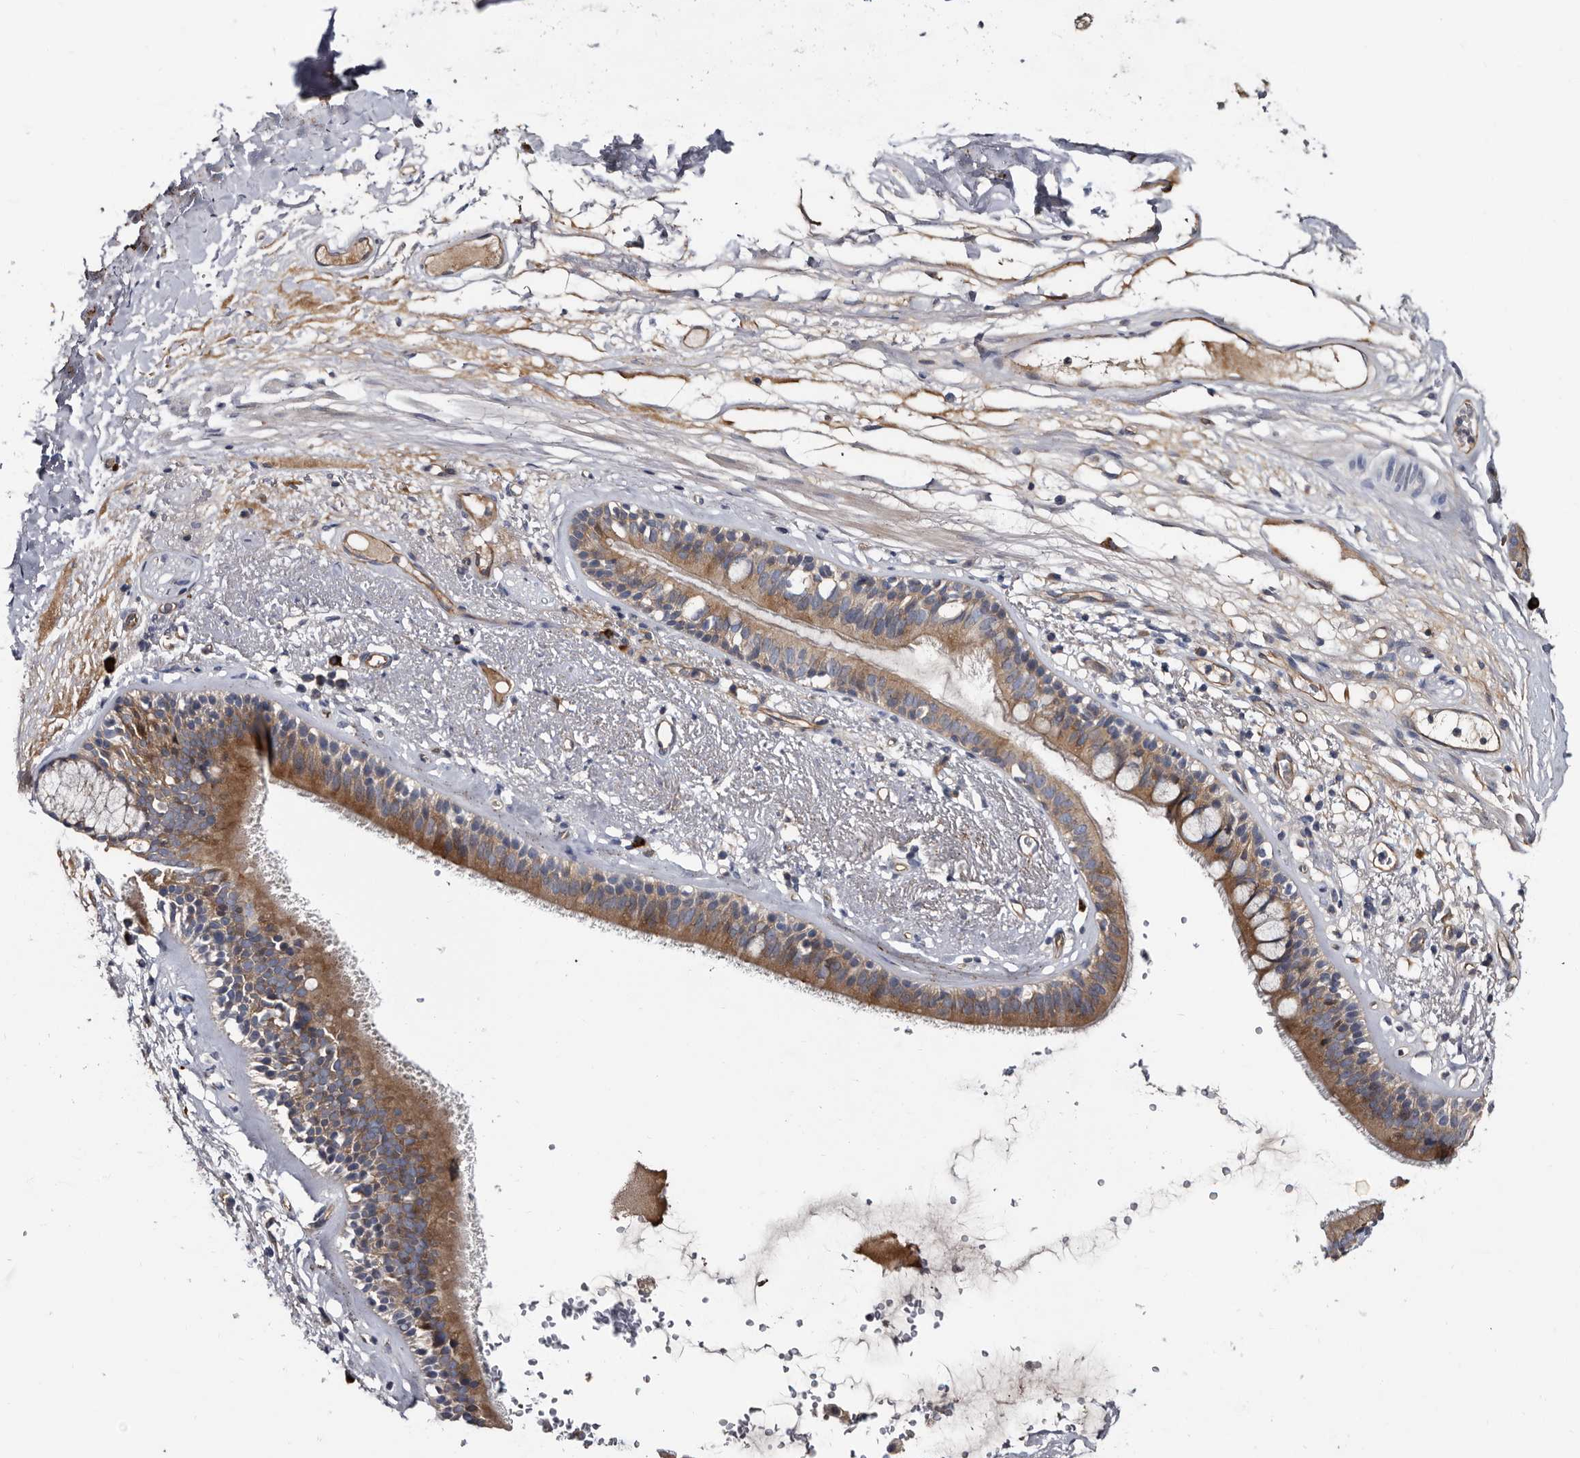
{"staining": {"intensity": "negative", "quantity": "none", "location": "none"}, "tissue": "adipose tissue", "cell_type": "Adipocytes", "image_type": "normal", "snomed": [{"axis": "morphology", "description": "Normal tissue, NOS"}, {"axis": "topography", "description": "Cartilage tissue"}], "caption": "Human adipose tissue stained for a protein using immunohistochemistry (IHC) shows no positivity in adipocytes.", "gene": "TSPAN17", "patient": {"sex": "female", "age": 63}}